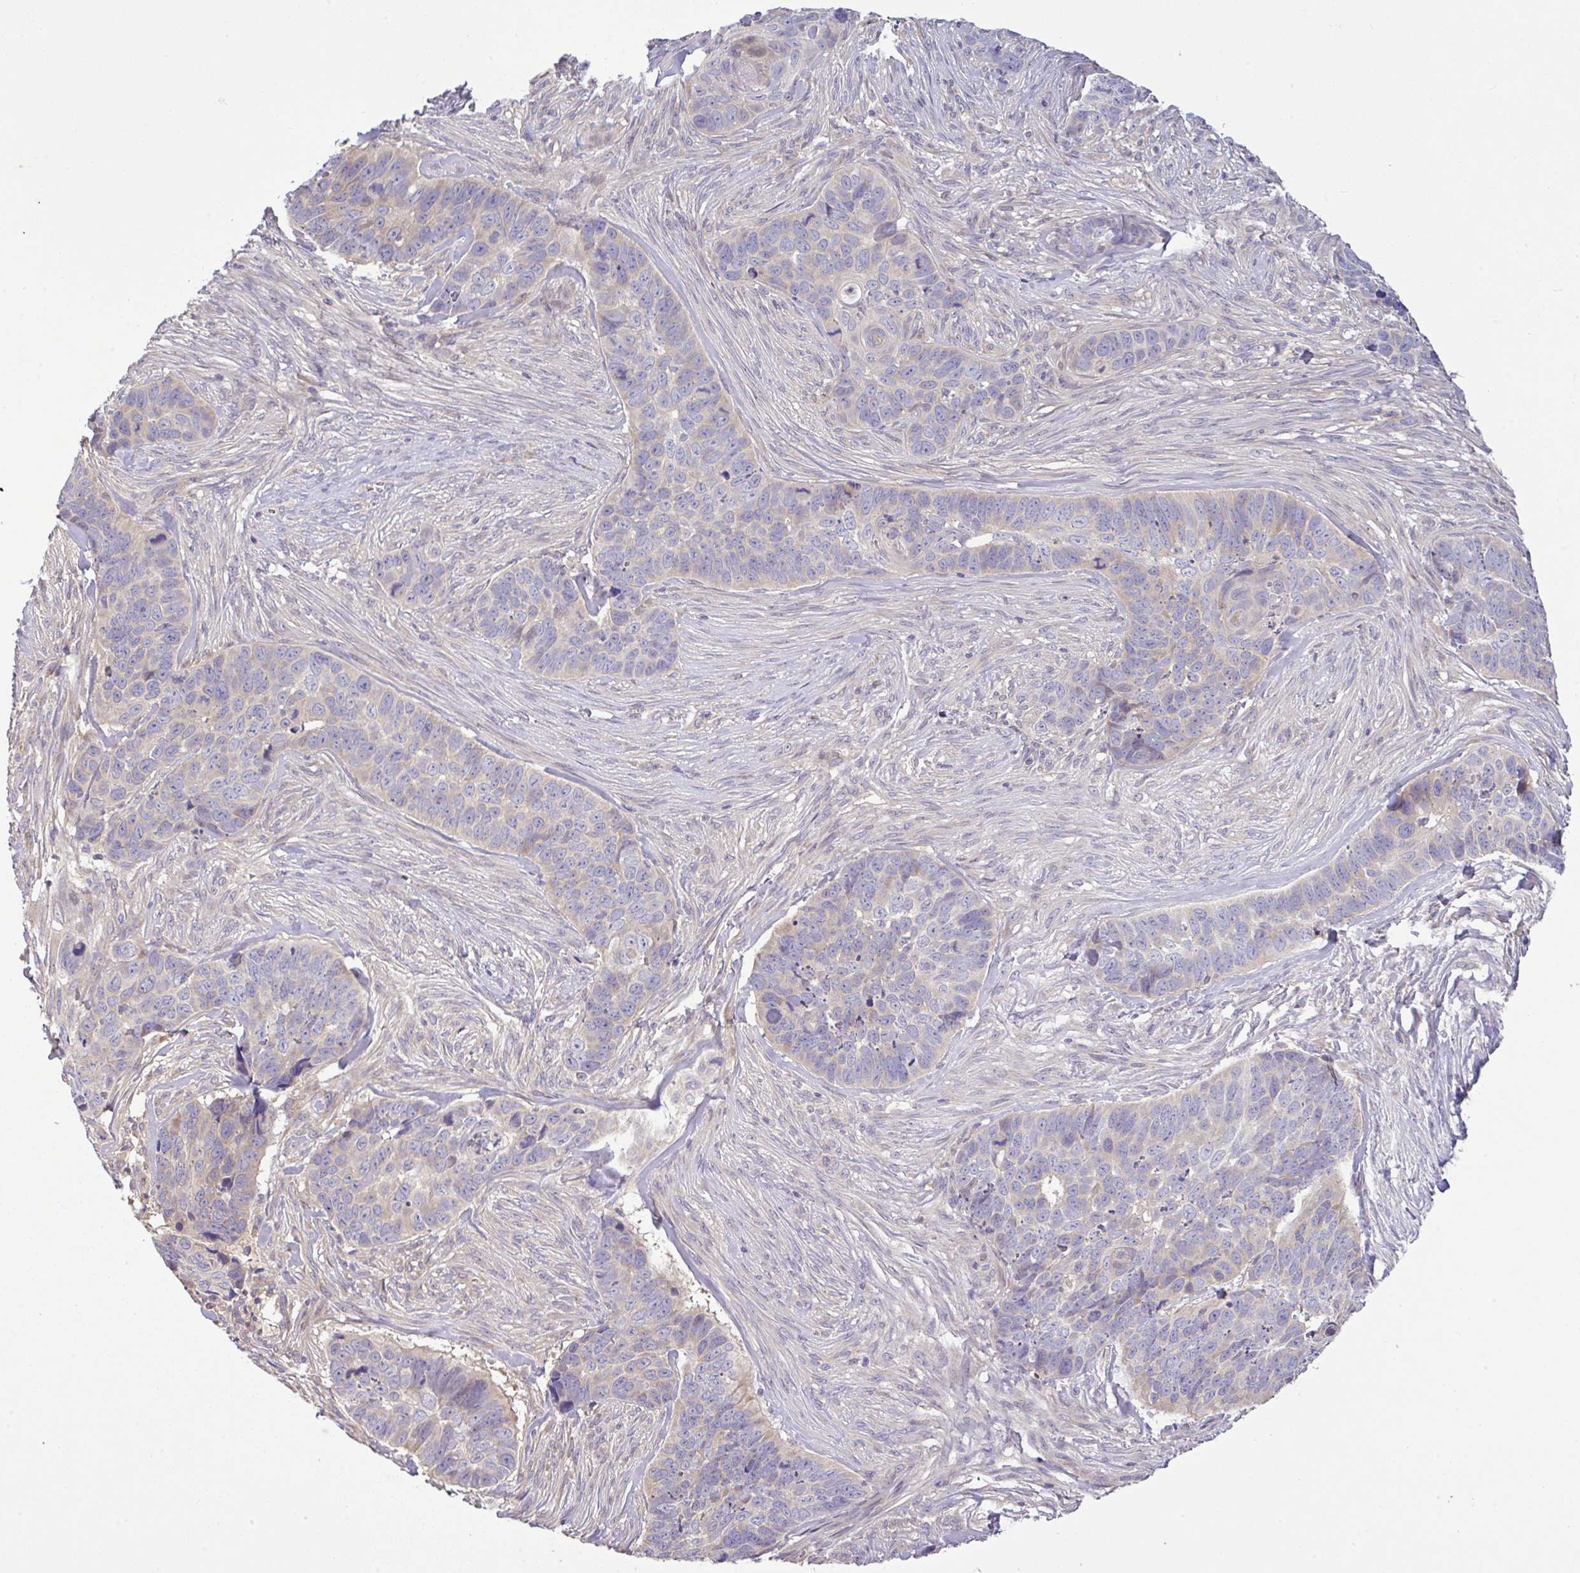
{"staining": {"intensity": "negative", "quantity": "none", "location": "none"}, "tissue": "skin cancer", "cell_type": "Tumor cells", "image_type": "cancer", "snomed": [{"axis": "morphology", "description": "Basal cell carcinoma"}, {"axis": "topography", "description": "Skin"}], "caption": "Immunohistochemical staining of human basal cell carcinoma (skin) exhibits no significant positivity in tumor cells.", "gene": "EPN3", "patient": {"sex": "female", "age": 82}}